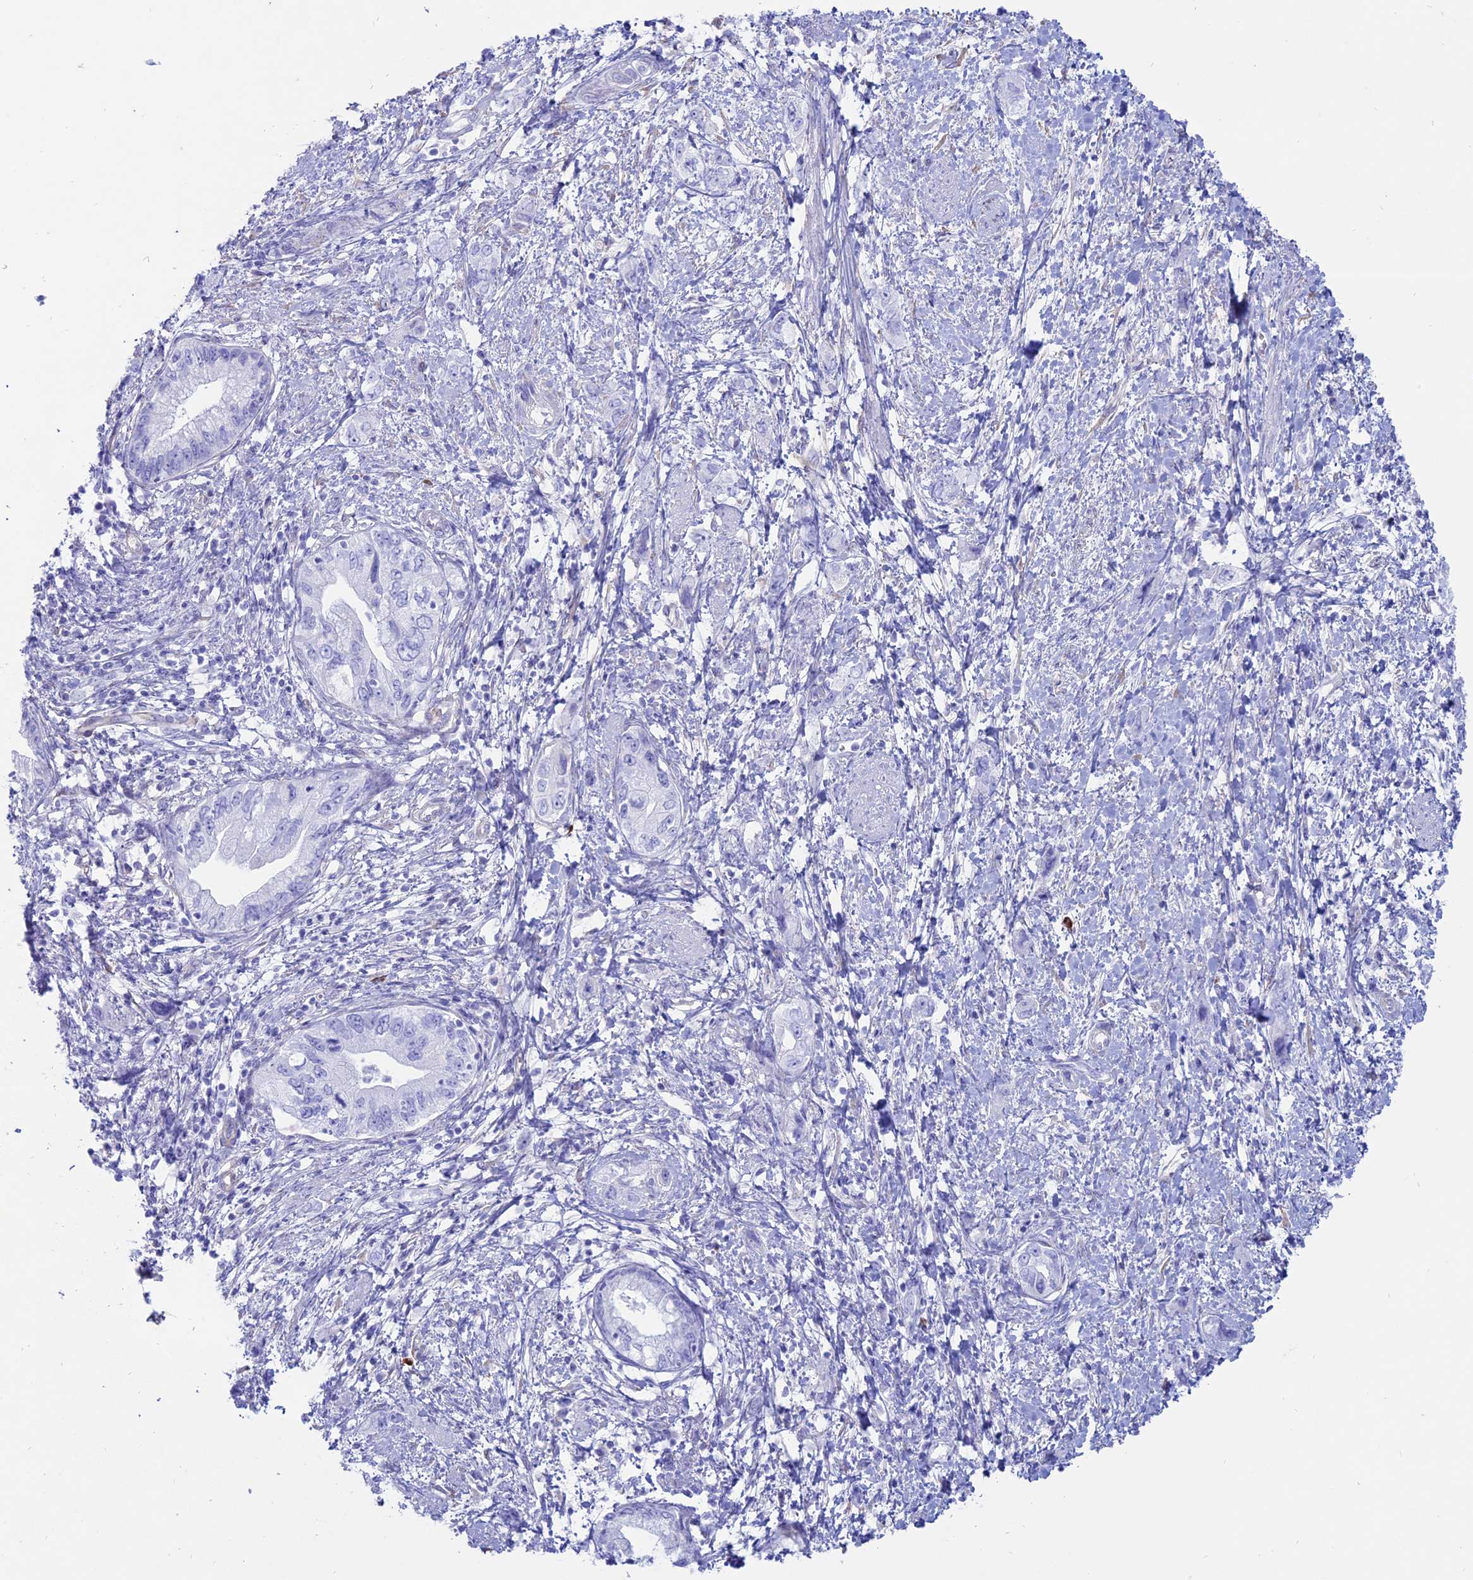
{"staining": {"intensity": "negative", "quantity": "none", "location": "none"}, "tissue": "pancreatic cancer", "cell_type": "Tumor cells", "image_type": "cancer", "snomed": [{"axis": "morphology", "description": "Adenocarcinoma, NOS"}, {"axis": "topography", "description": "Pancreas"}], "caption": "Immunohistochemistry (IHC) histopathology image of neoplastic tissue: pancreatic adenocarcinoma stained with DAB (3,3'-diaminobenzidine) demonstrates no significant protein staining in tumor cells.", "gene": "OR2AE1", "patient": {"sex": "female", "age": 73}}